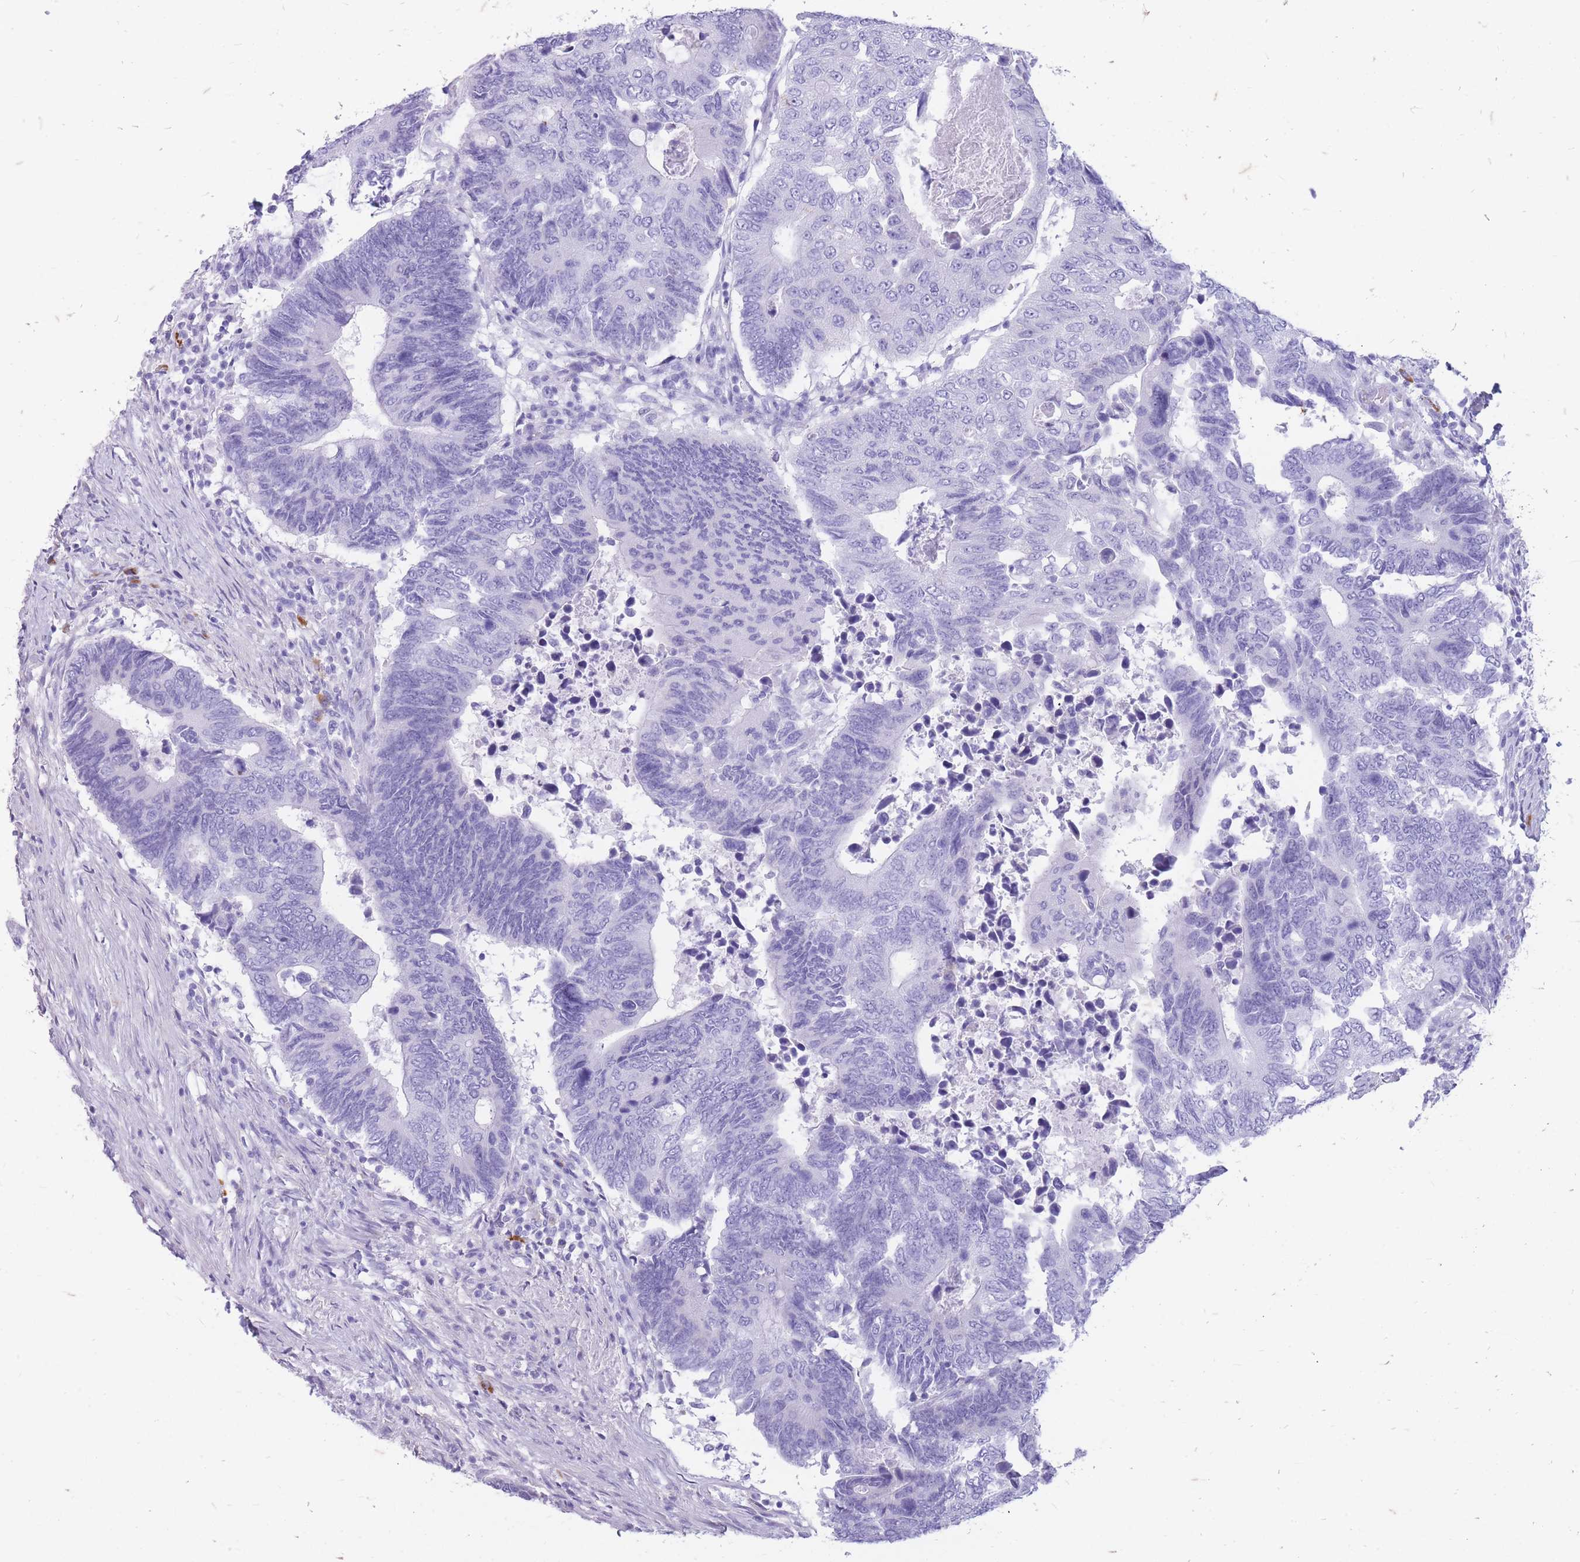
{"staining": {"intensity": "negative", "quantity": "none", "location": "none"}, "tissue": "colorectal cancer", "cell_type": "Tumor cells", "image_type": "cancer", "snomed": [{"axis": "morphology", "description": "Adenocarcinoma, NOS"}, {"axis": "topography", "description": "Colon"}], "caption": "A high-resolution image shows immunohistochemistry staining of colorectal cancer, which shows no significant expression in tumor cells.", "gene": "ZFP37", "patient": {"sex": "male", "age": 87}}